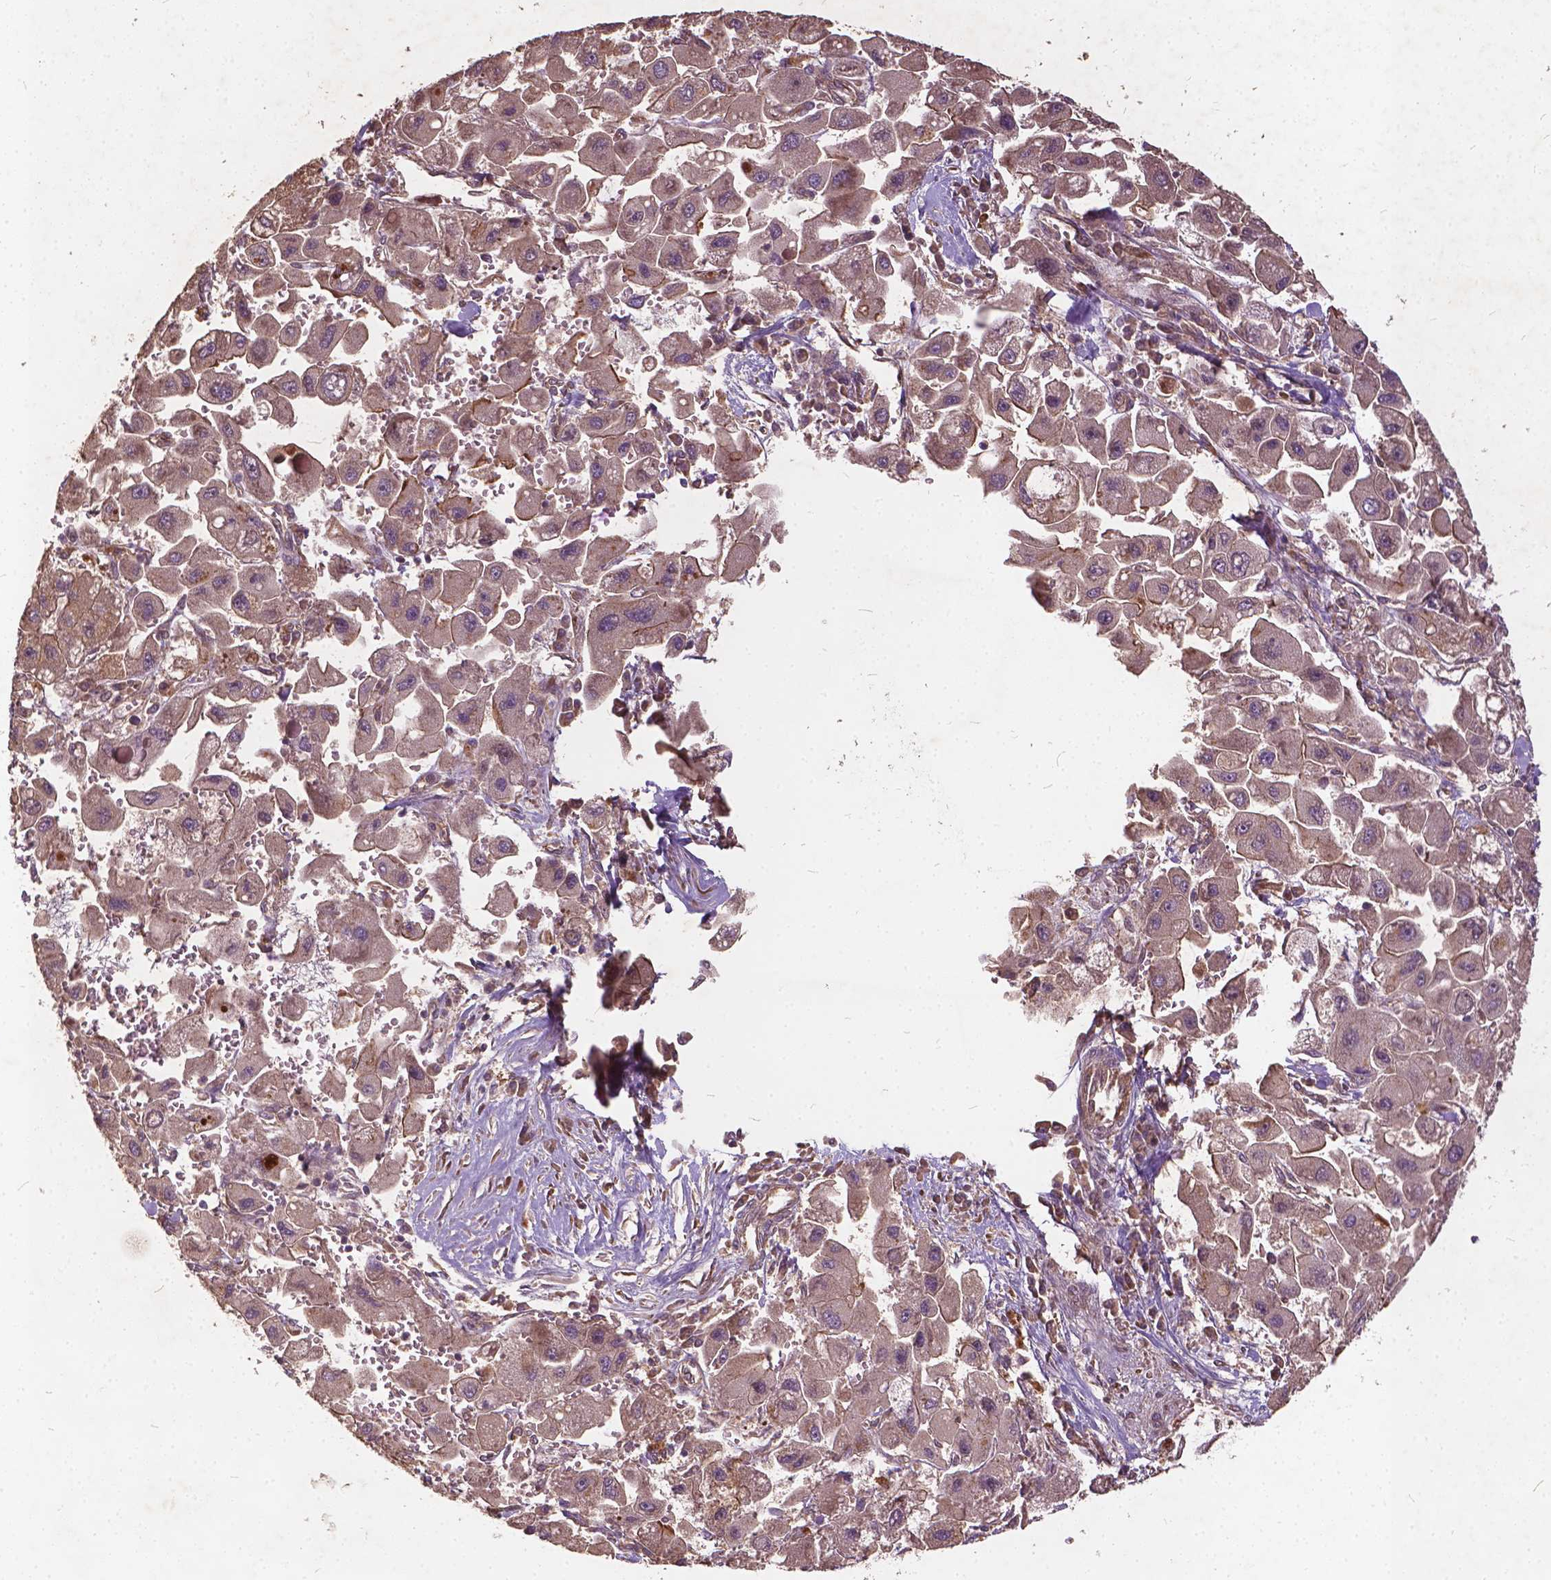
{"staining": {"intensity": "moderate", "quantity": "25%-75%", "location": "cytoplasmic/membranous"}, "tissue": "liver cancer", "cell_type": "Tumor cells", "image_type": "cancer", "snomed": [{"axis": "morphology", "description": "Carcinoma, Hepatocellular, NOS"}, {"axis": "topography", "description": "Liver"}], "caption": "Tumor cells exhibit medium levels of moderate cytoplasmic/membranous staining in approximately 25%-75% of cells in liver cancer (hepatocellular carcinoma).", "gene": "UBXN2A", "patient": {"sex": "male", "age": 24}}